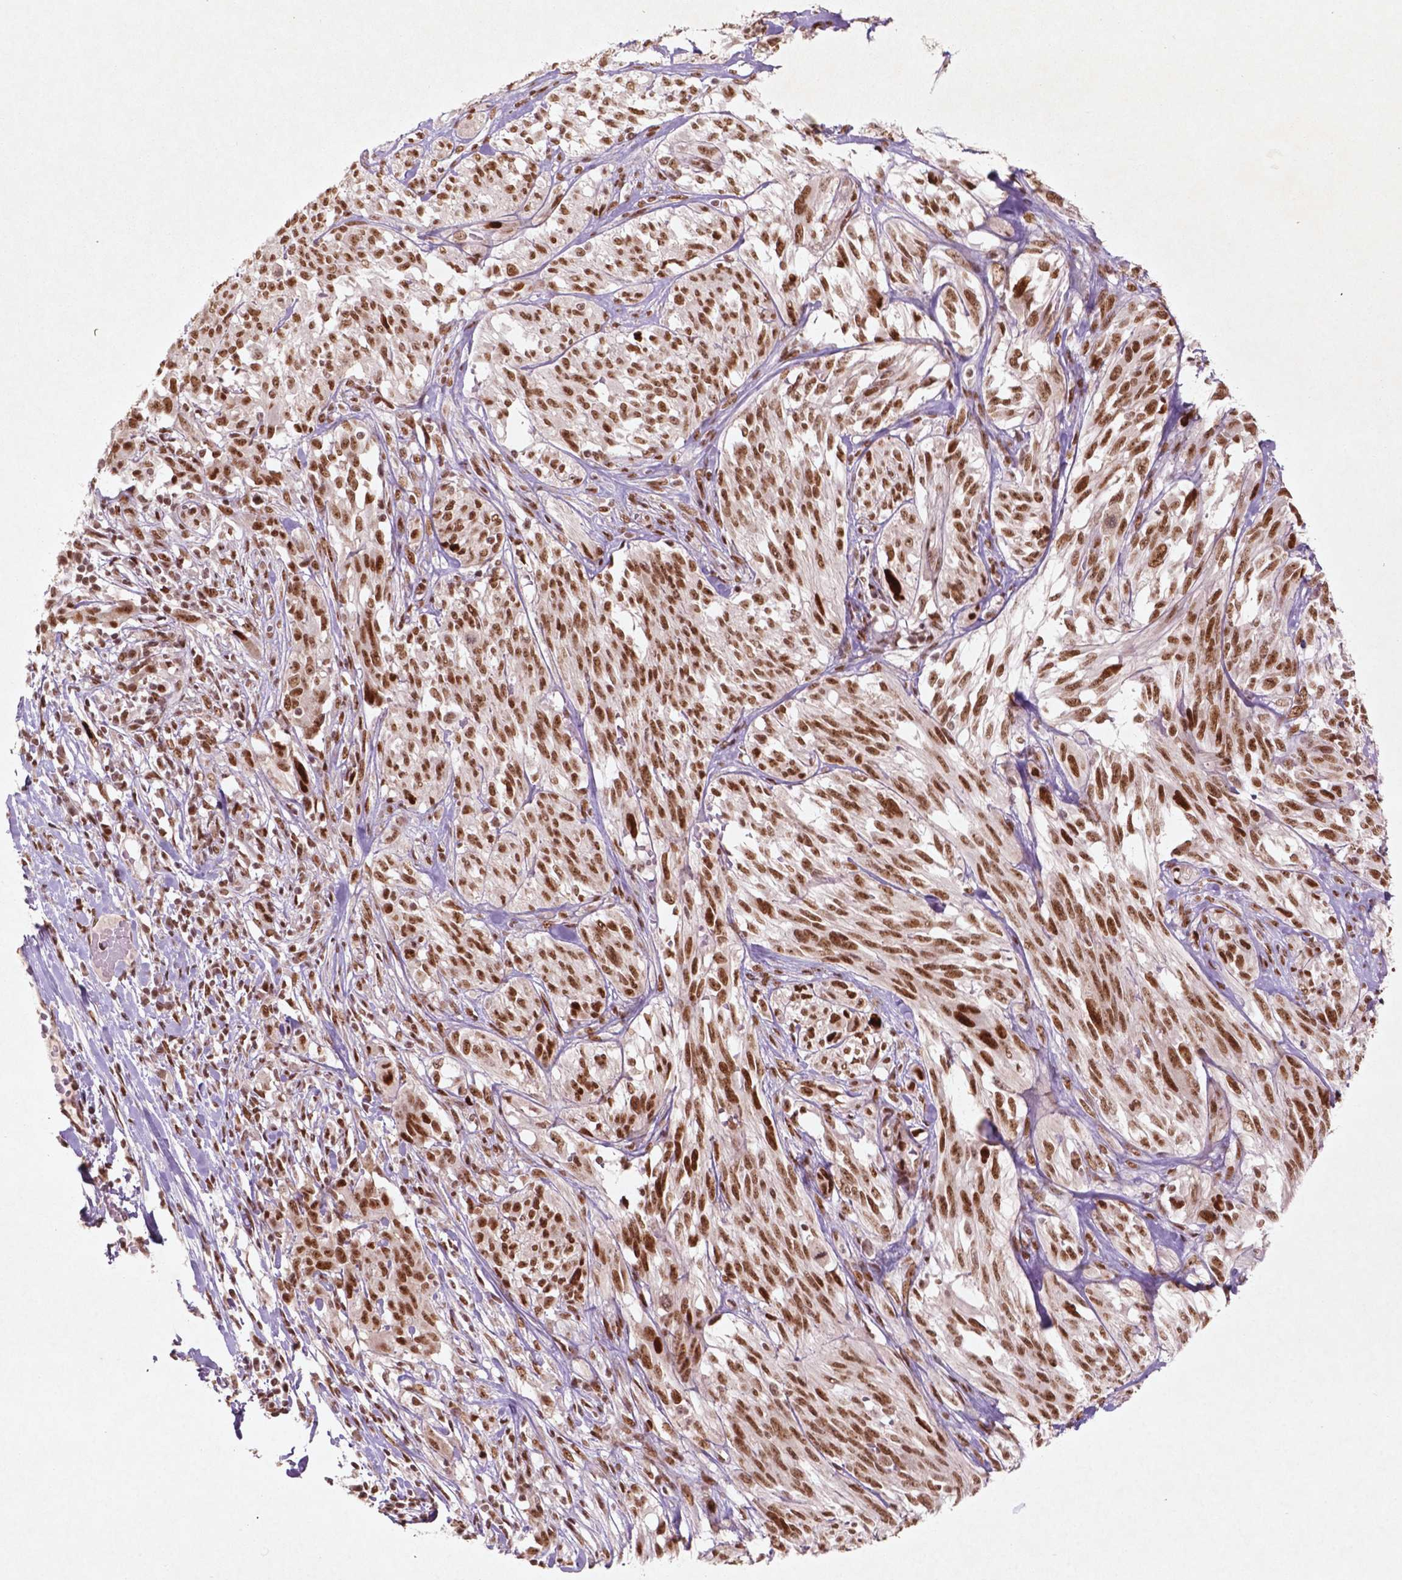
{"staining": {"intensity": "moderate", "quantity": ">75%", "location": "nuclear"}, "tissue": "melanoma", "cell_type": "Tumor cells", "image_type": "cancer", "snomed": [{"axis": "morphology", "description": "Malignant melanoma, NOS"}, {"axis": "topography", "description": "Skin"}], "caption": "The immunohistochemical stain shows moderate nuclear positivity in tumor cells of melanoma tissue. (DAB IHC, brown staining for protein, blue staining for nuclei).", "gene": "HMG20B", "patient": {"sex": "female", "age": 91}}